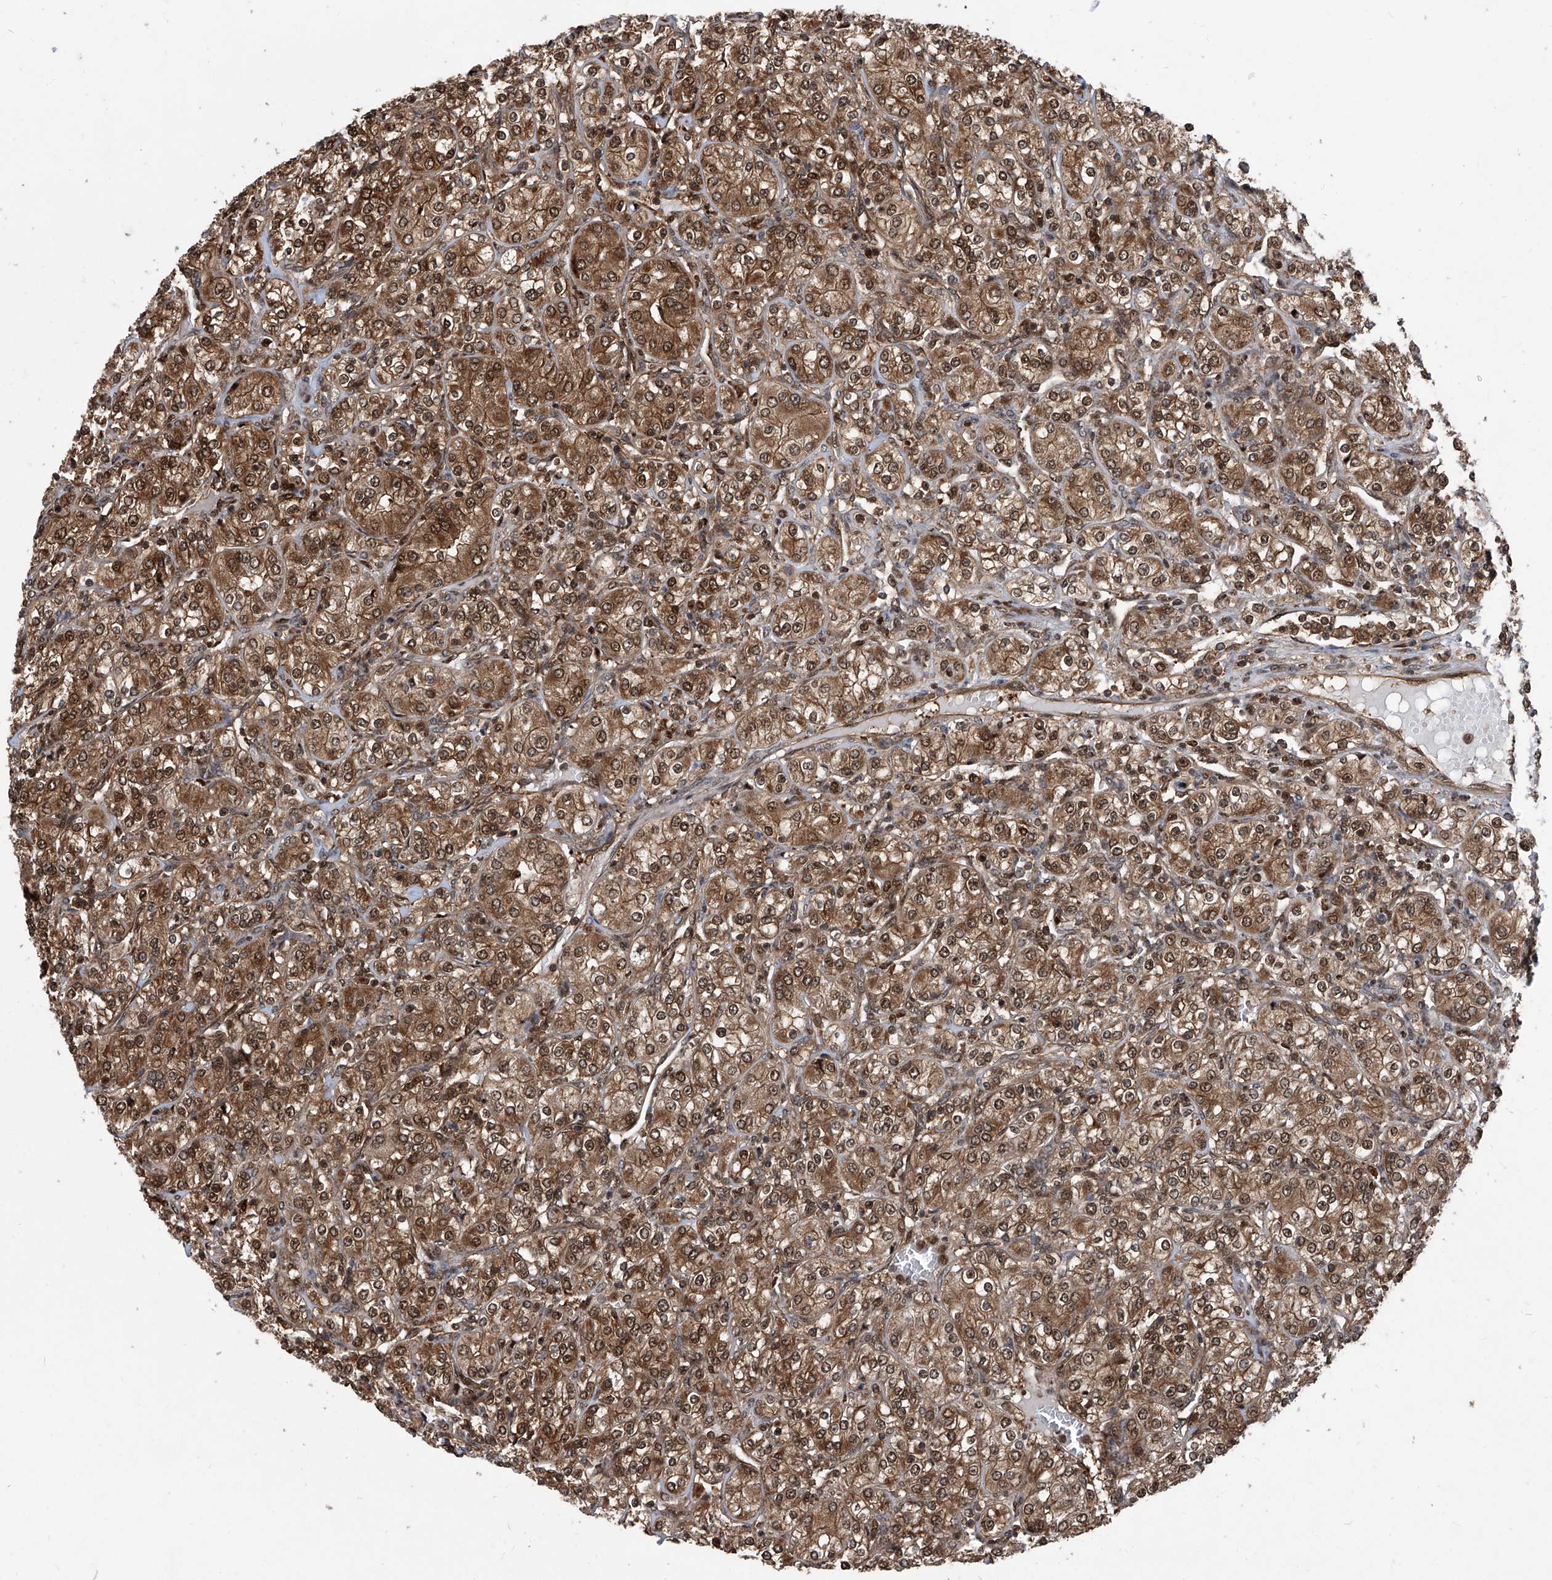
{"staining": {"intensity": "moderate", "quantity": ">75%", "location": "cytoplasmic/membranous,nuclear"}, "tissue": "renal cancer", "cell_type": "Tumor cells", "image_type": "cancer", "snomed": [{"axis": "morphology", "description": "Adenocarcinoma, NOS"}, {"axis": "topography", "description": "Kidney"}], "caption": "There is medium levels of moderate cytoplasmic/membranous and nuclear positivity in tumor cells of renal cancer (adenocarcinoma), as demonstrated by immunohistochemical staining (brown color).", "gene": "PSMB1", "patient": {"sex": "male", "age": 77}}